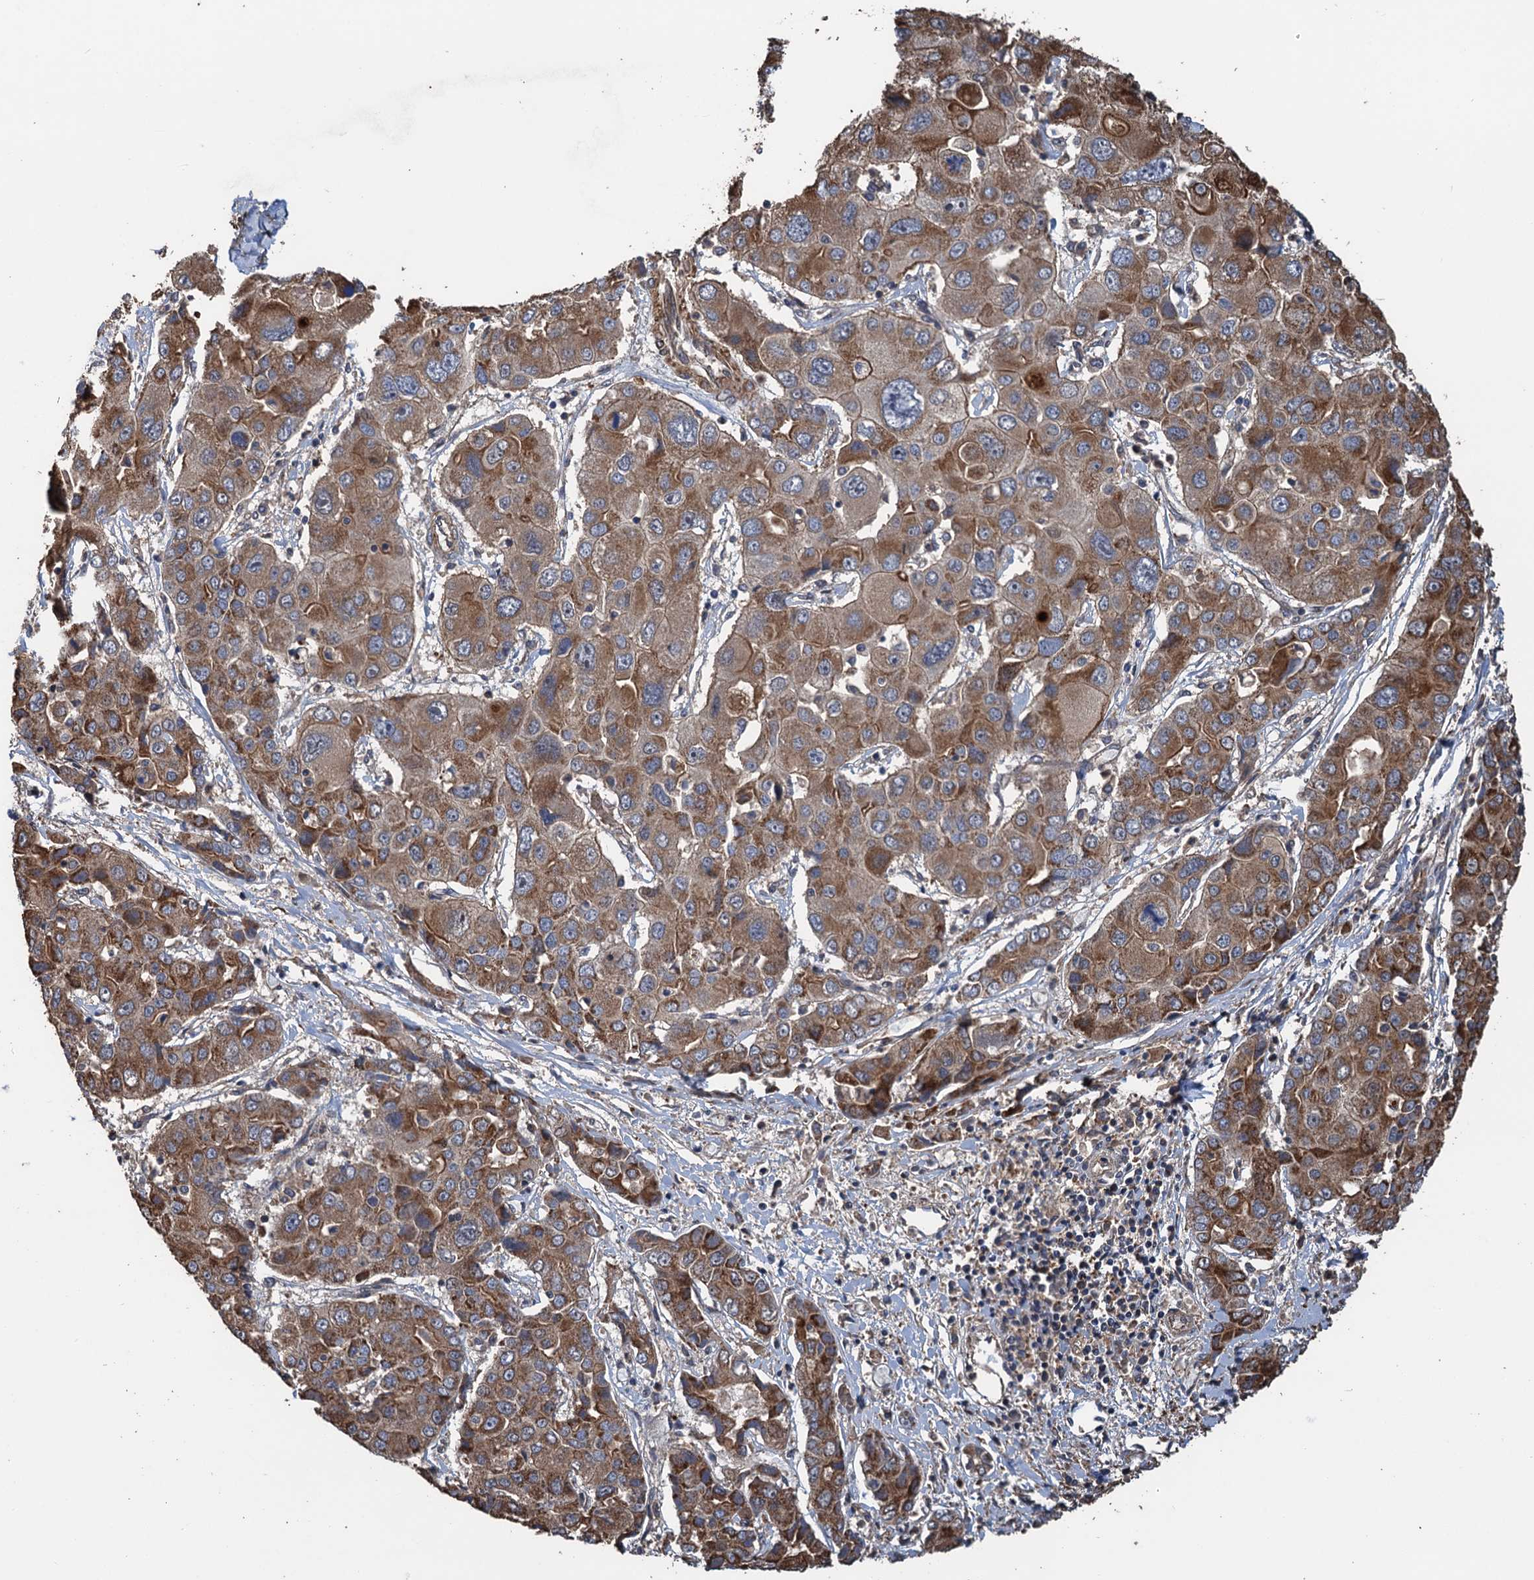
{"staining": {"intensity": "moderate", "quantity": ">75%", "location": "cytoplasmic/membranous"}, "tissue": "liver cancer", "cell_type": "Tumor cells", "image_type": "cancer", "snomed": [{"axis": "morphology", "description": "Cholangiocarcinoma"}, {"axis": "topography", "description": "Liver"}], "caption": "This is a micrograph of IHC staining of liver cancer (cholangiocarcinoma), which shows moderate expression in the cytoplasmic/membranous of tumor cells.", "gene": "PPP4R1", "patient": {"sex": "male", "age": 67}}